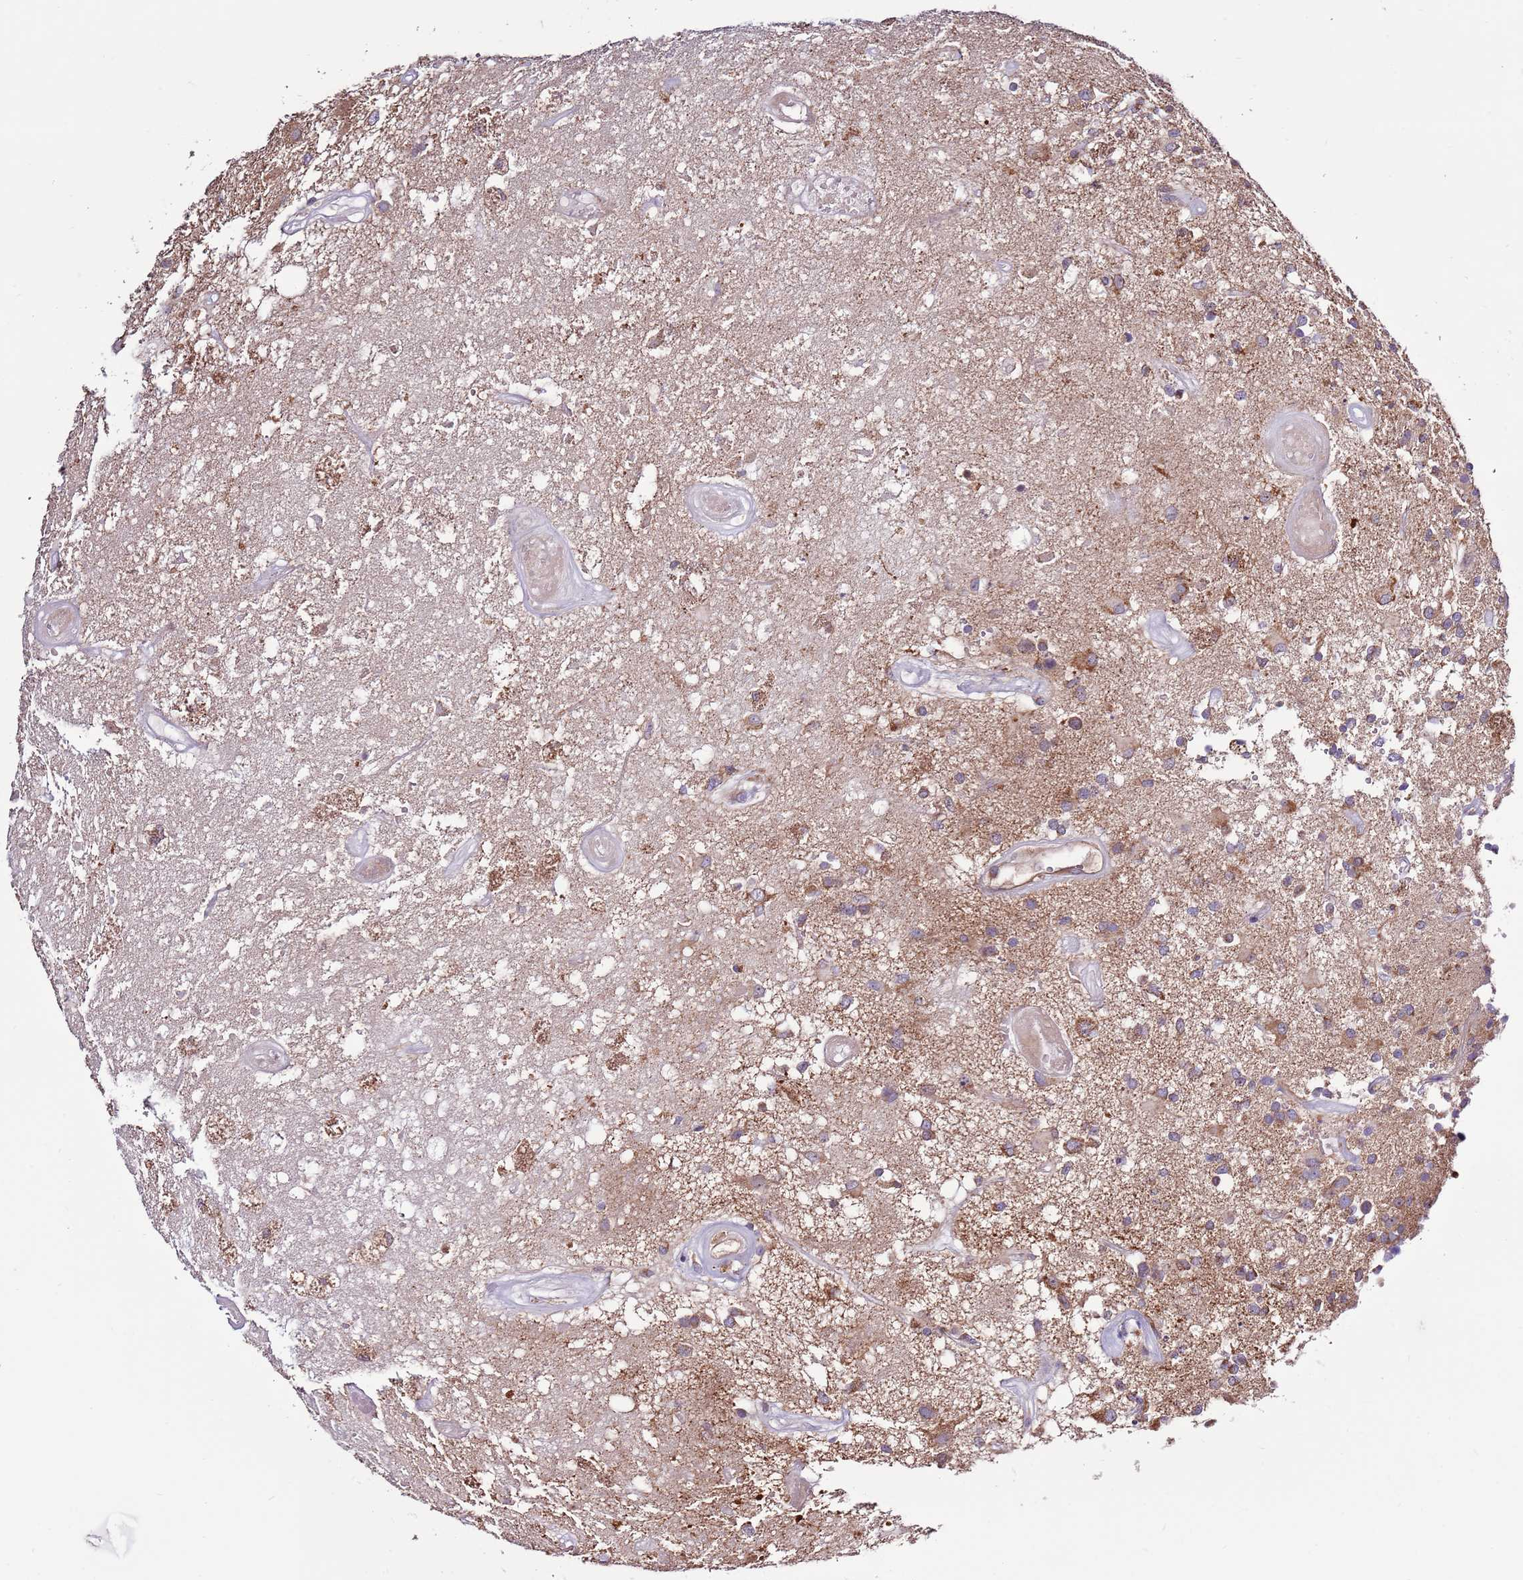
{"staining": {"intensity": "weak", "quantity": "25%-75%", "location": "cytoplasmic/membranous"}, "tissue": "glioma", "cell_type": "Tumor cells", "image_type": "cancer", "snomed": [{"axis": "morphology", "description": "Glioma, malignant, High grade"}, {"axis": "morphology", "description": "Glioblastoma, NOS"}, {"axis": "topography", "description": "Brain"}], "caption": "Glioma tissue reveals weak cytoplasmic/membranous expression in about 25%-75% of tumor cells, visualized by immunohistochemistry.", "gene": "SMG1", "patient": {"sex": "male", "age": 60}}